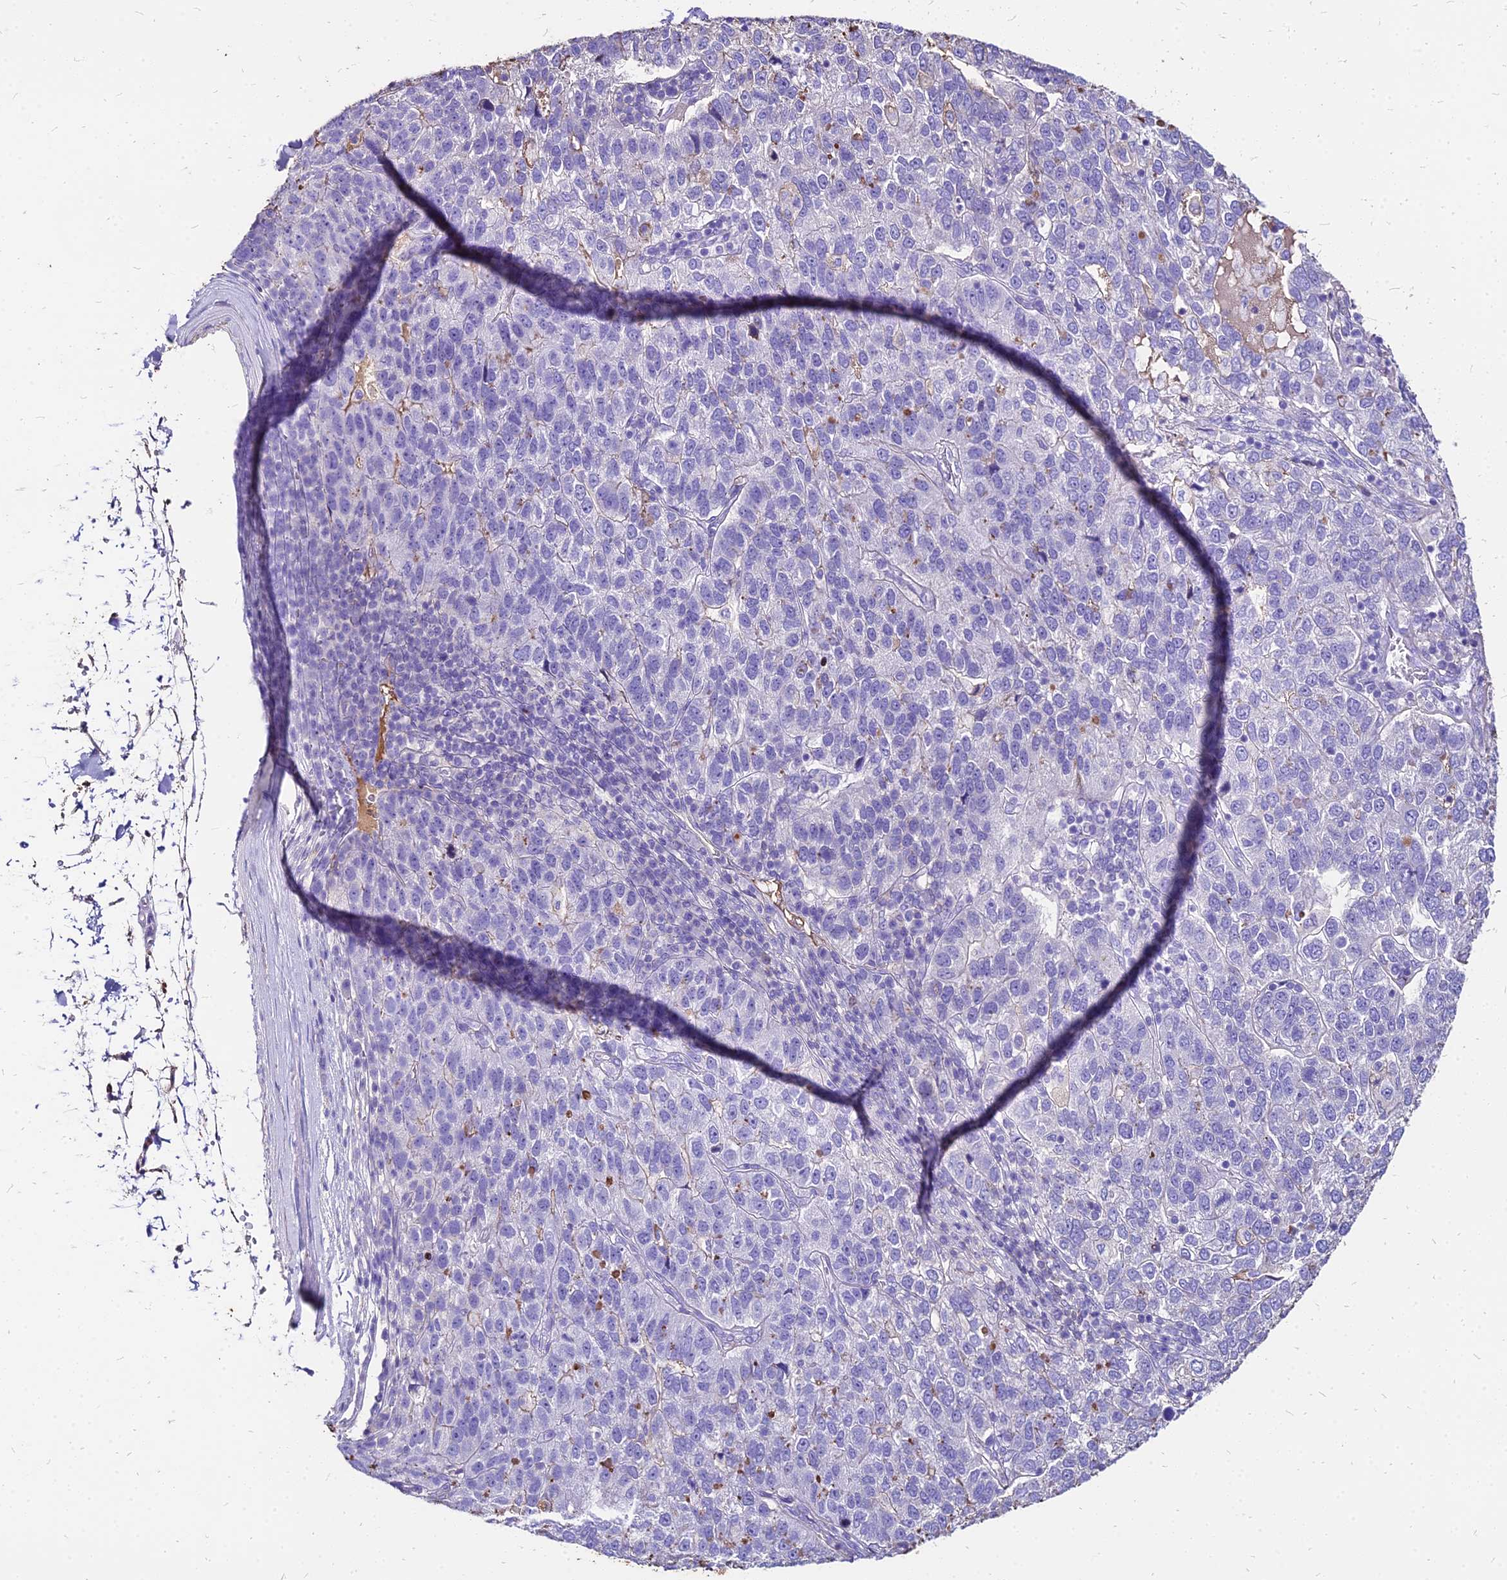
{"staining": {"intensity": "negative", "quantity": "none", "location": "none"}, "tissue": "pancreatic cancer", "cell_type": "Tumor cells", "image_type": "cancer", "snomed": [{"axis": "morphology", "description": "Adenocarcinoma, NOS"}, {"axis": "topography", "description": "Pancreas"}], "caption": "A high-resolution micrograph shows IHC staining of pancreatic cancer (adenocarcinoma), which shows no significant positivity in tumor cells.", "gene": "NME5", "patient": {"sex": "female", "age": 61}}